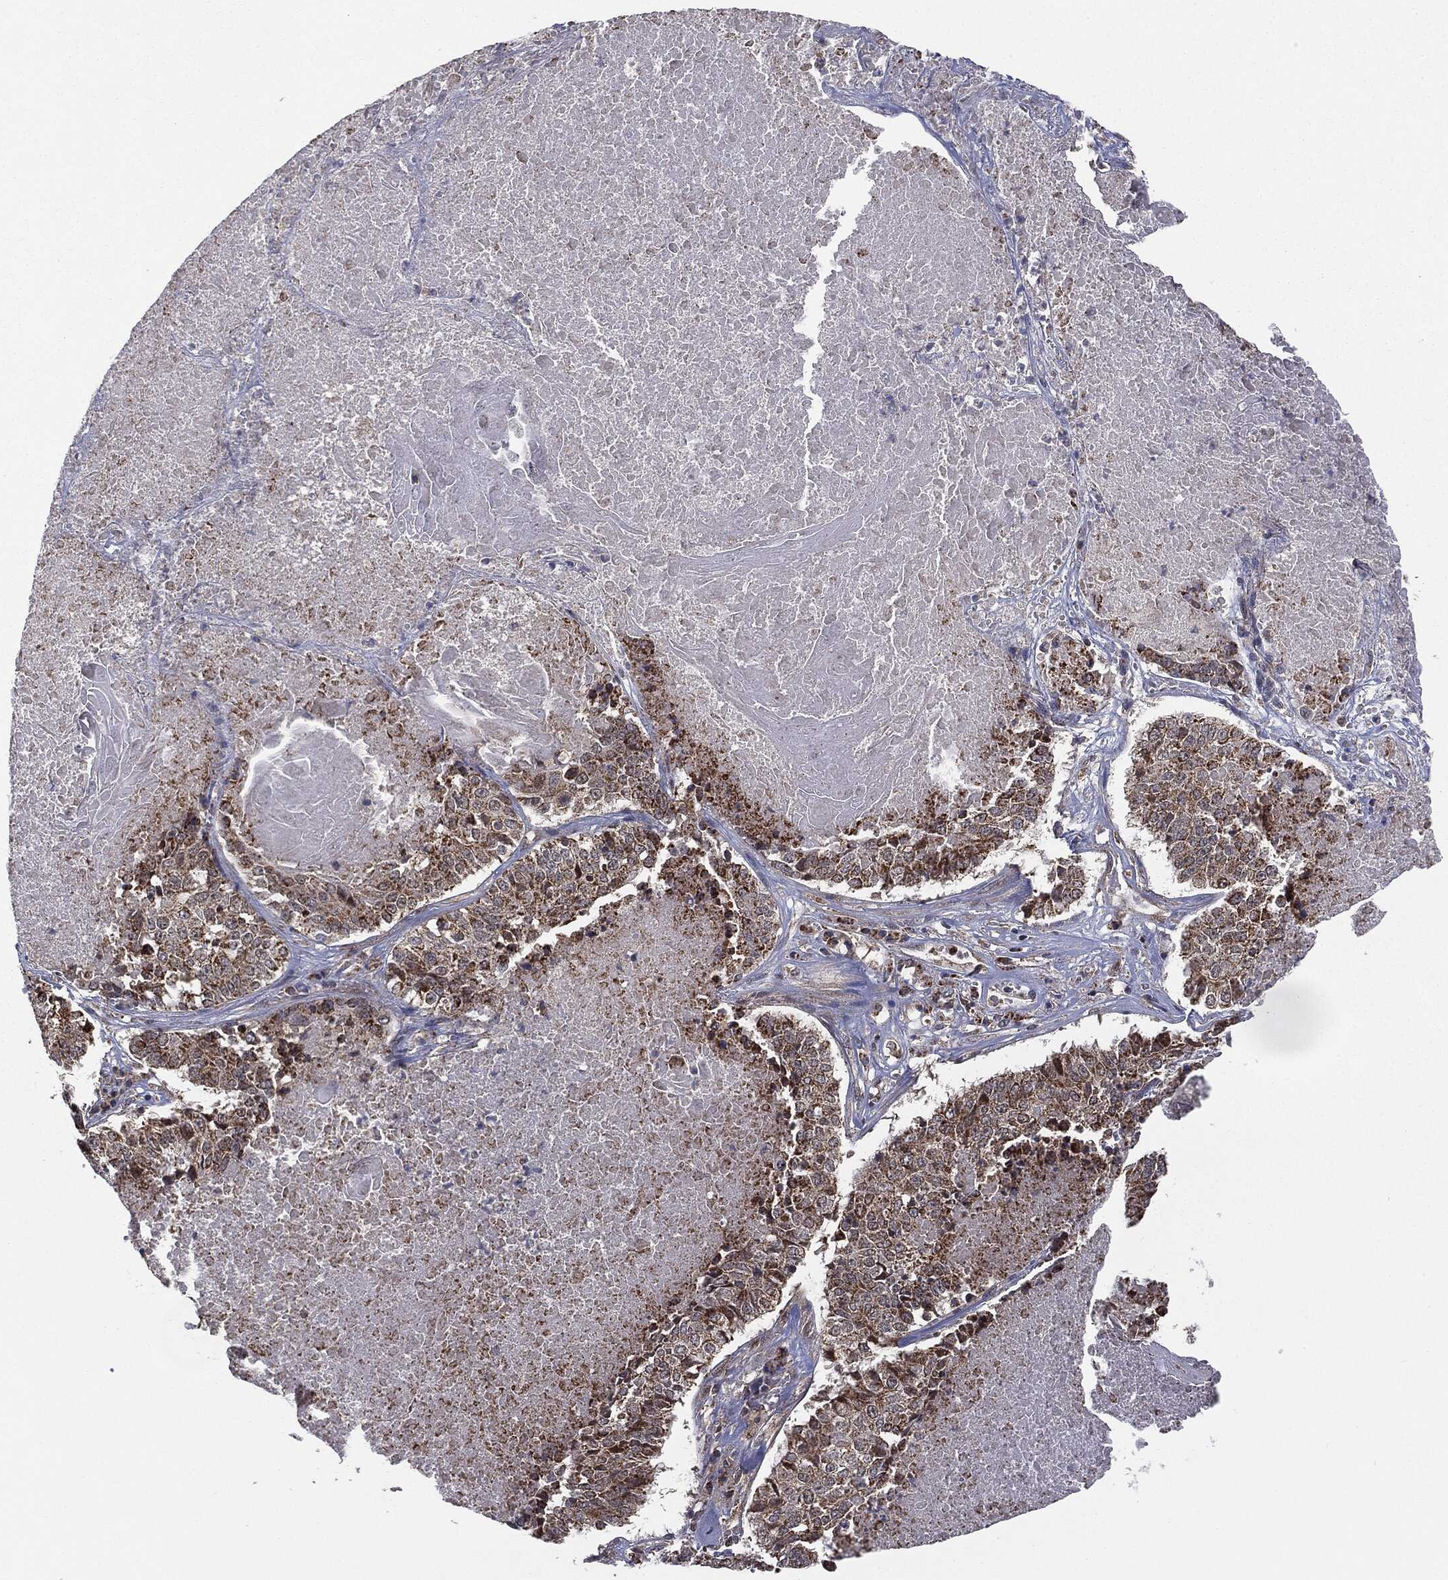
{"staining": {"intensity": "moderate", "quantity": ">75%", "location": "cytoplasmic/membranous"}, "tissue": "lung cancer", "cell_type": "Tumor cells", "image_type": "cancer", "snomed": [{"axis": "morphology", "description": "Squamous cell carcinoma, NOS"}, {"axis": "topography", "description": "Lung"}], "caption": "Protein expression analysis of human lung cancer (squamous cell carcinoma) reveals moderate cytoplasmic/membranous positivity in about >75% of tumor cells.", "gene": "MTOR", "patient": {"sex": "male", "age": 64}}